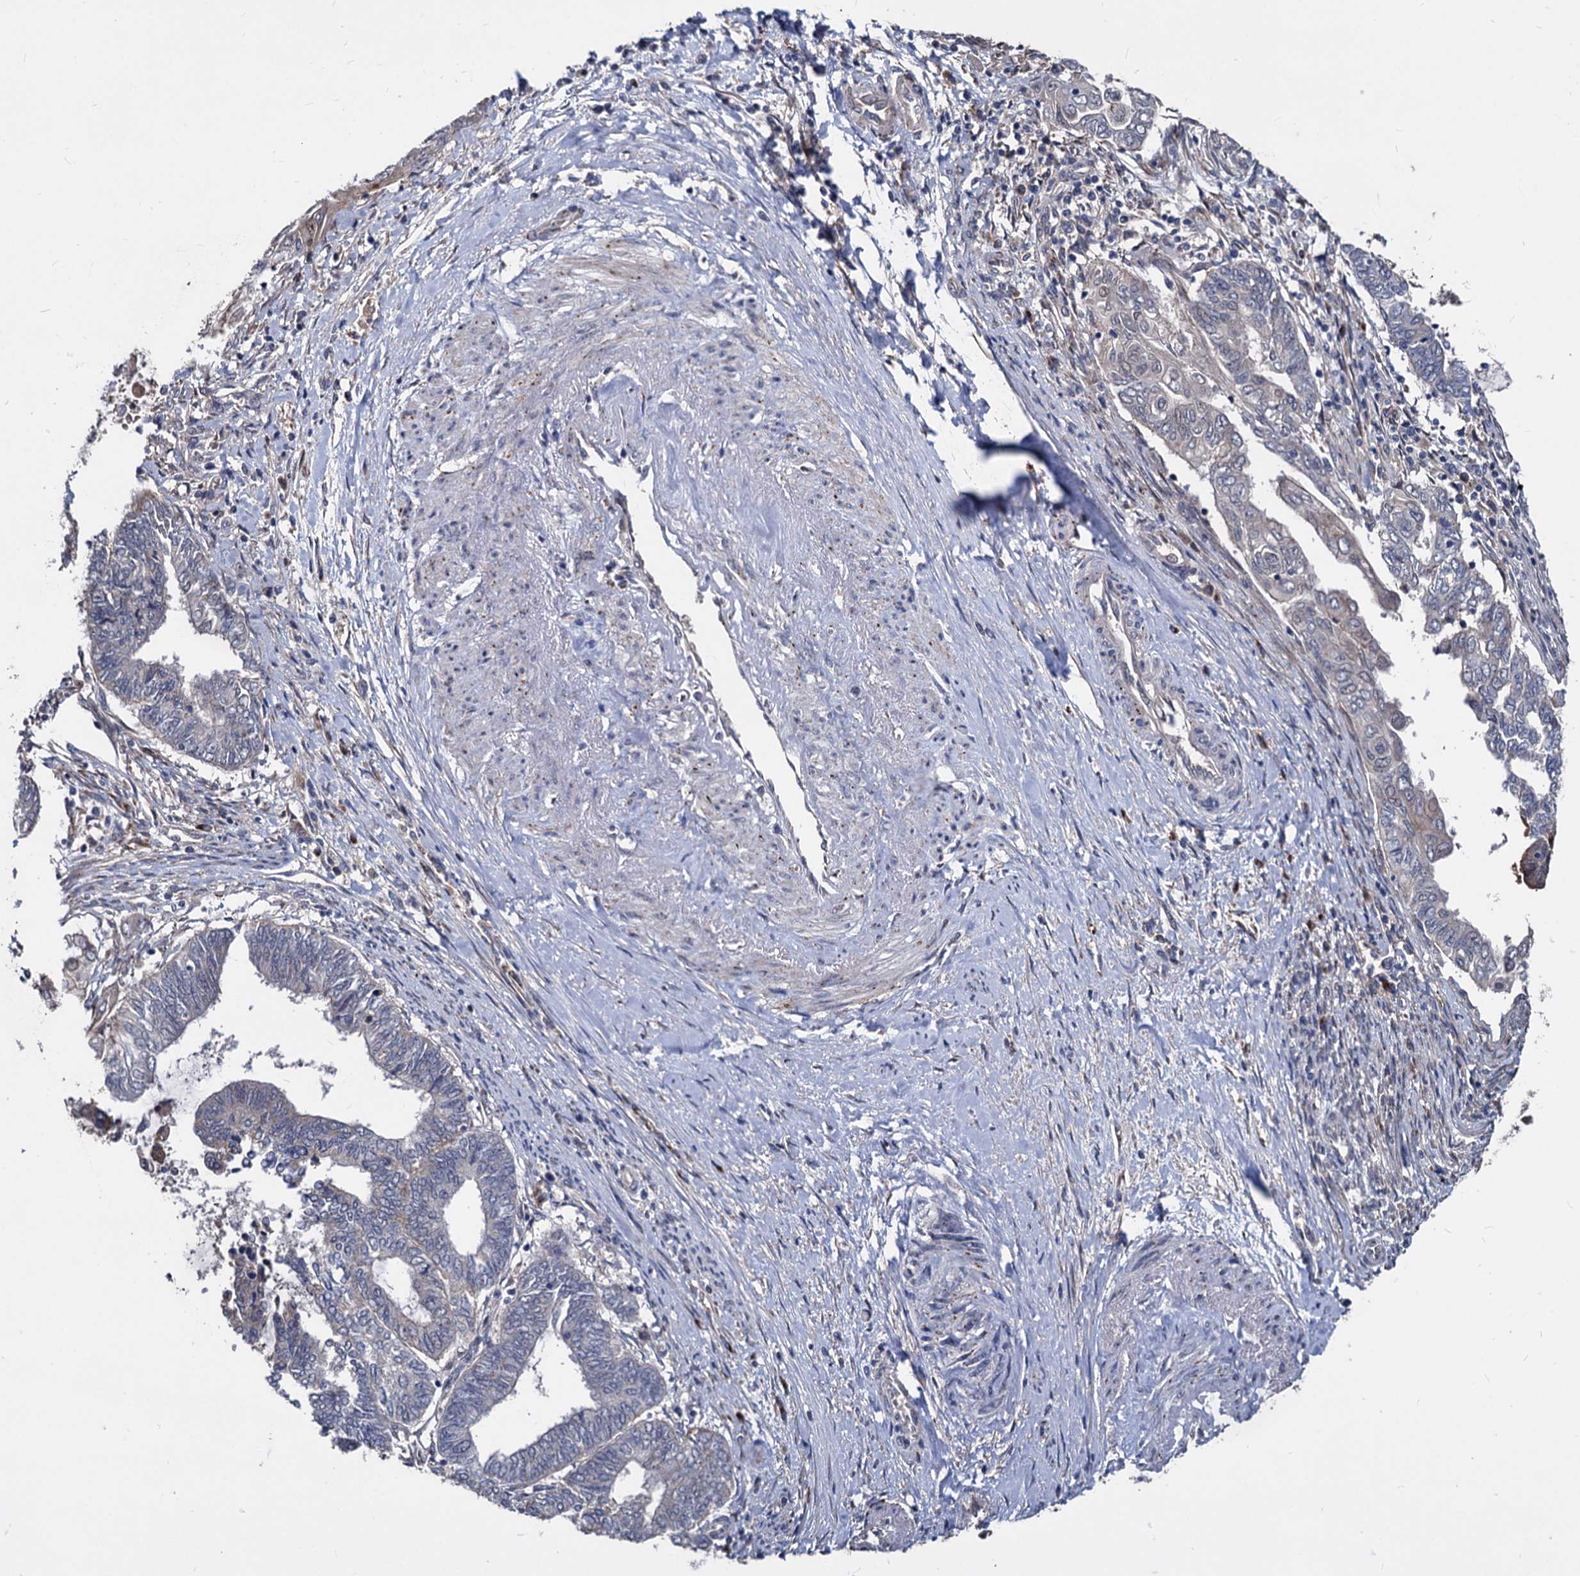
{"staining": {"intensity": "weak", "quantity": "<25%", "location": "cytoplasmic/membranous"}, "tissue": "endometrial cancer", "cell_type": "Tumor cells", "image_type": "cancer", "snomed": [{"axis": "morphology", "description": "Adenocarcinoma, NOS"}, {"axis": "topography", "description": "Uterus"}, {"axis": "topography", "description": "Endometrium"}], "caption": "Image shows no significant protein positivity in tumor cells of endometrial cancer (adenocarcinoma).", "gene": "SMAGP", "patient": {"sex": "female", "age": 70}}